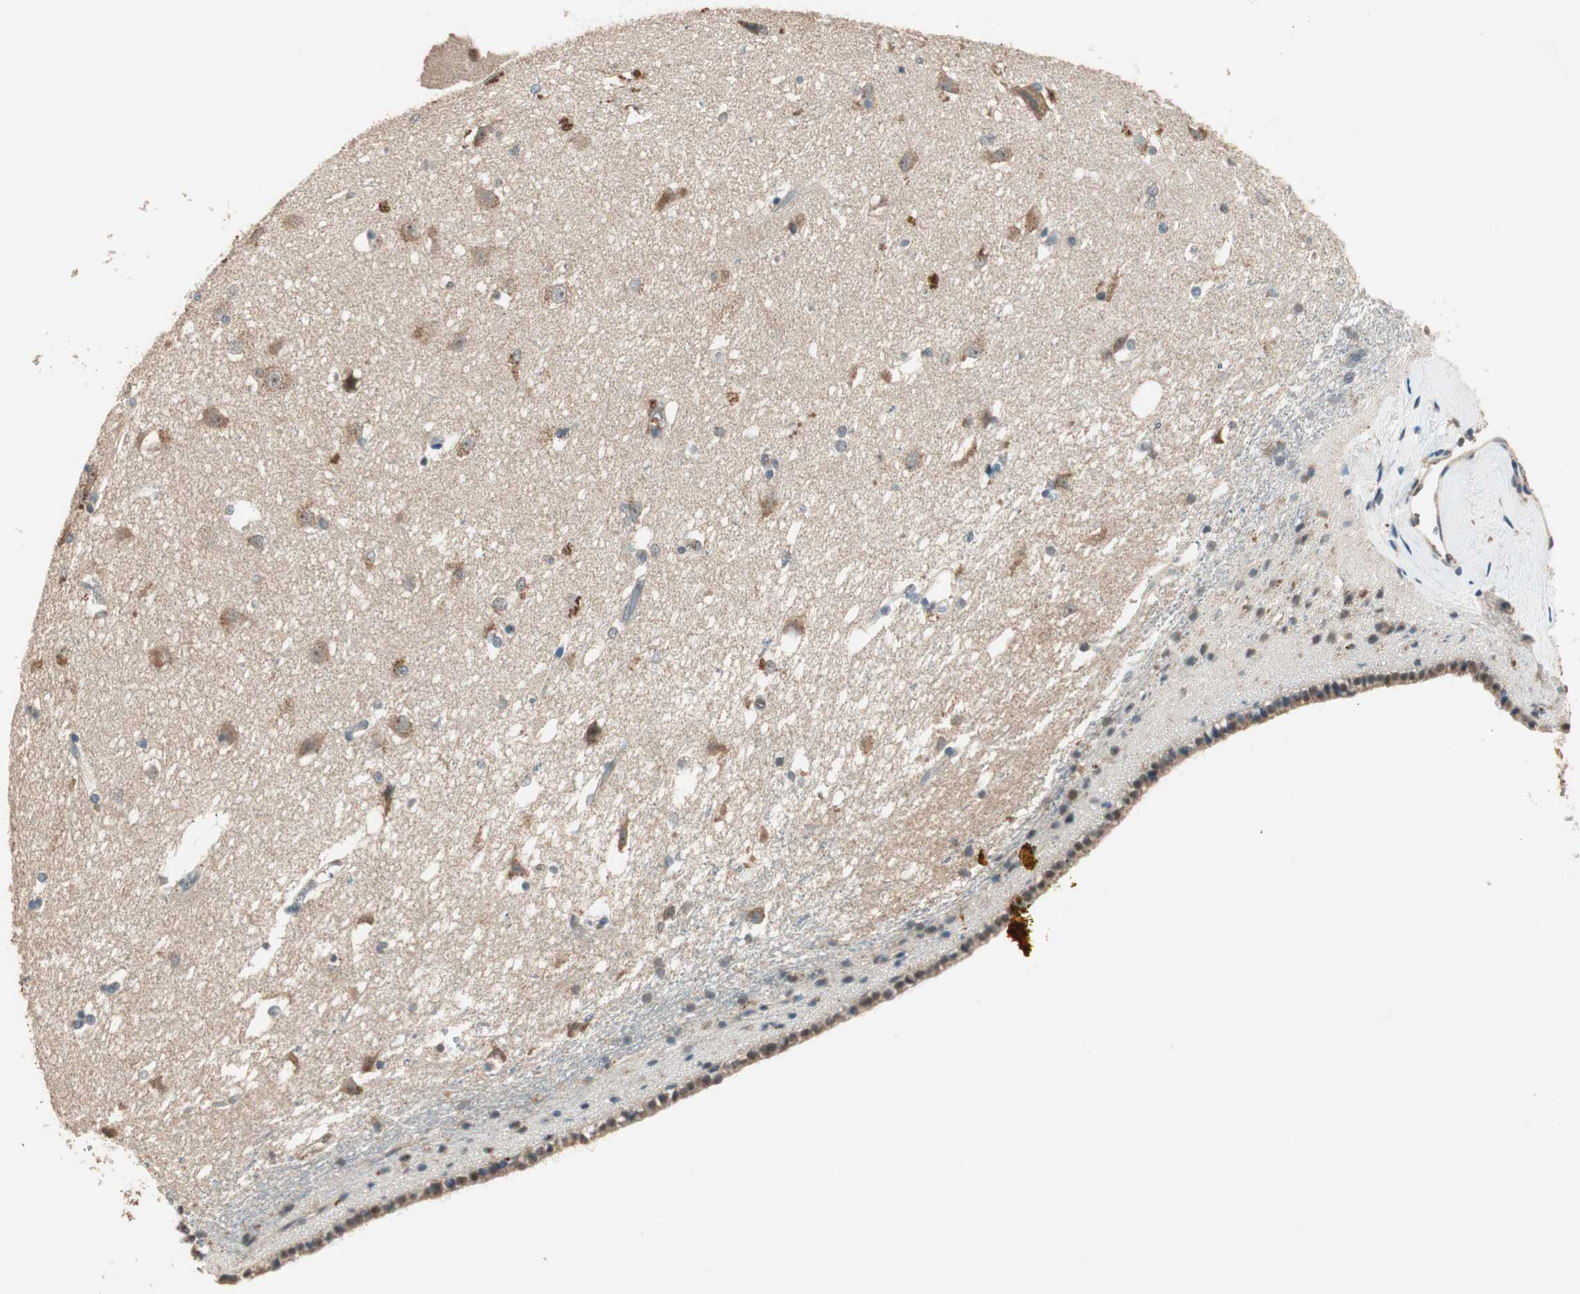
{"staining": {"intensity": "weak", "quantity": "<25%", "location": "cytoplasmic/membranous"}, "tissue": "caudate", "cell_type": "Glial cells", "image_type": "normal", "snomed": [{"axis": "morphology", "description": "Normal tissue, NOS"}, {"axis": "topography", "description": "Lateral ventricle wall"}], "caption": "High magnification brightfield microscopy of unremarkable caudate stained with DAB (brown) and counterstained with hematoxylin (blue): glial cells show no significant staining.", "gene": "TRIM21", "patient": {"sex": "female", "age": 19}}